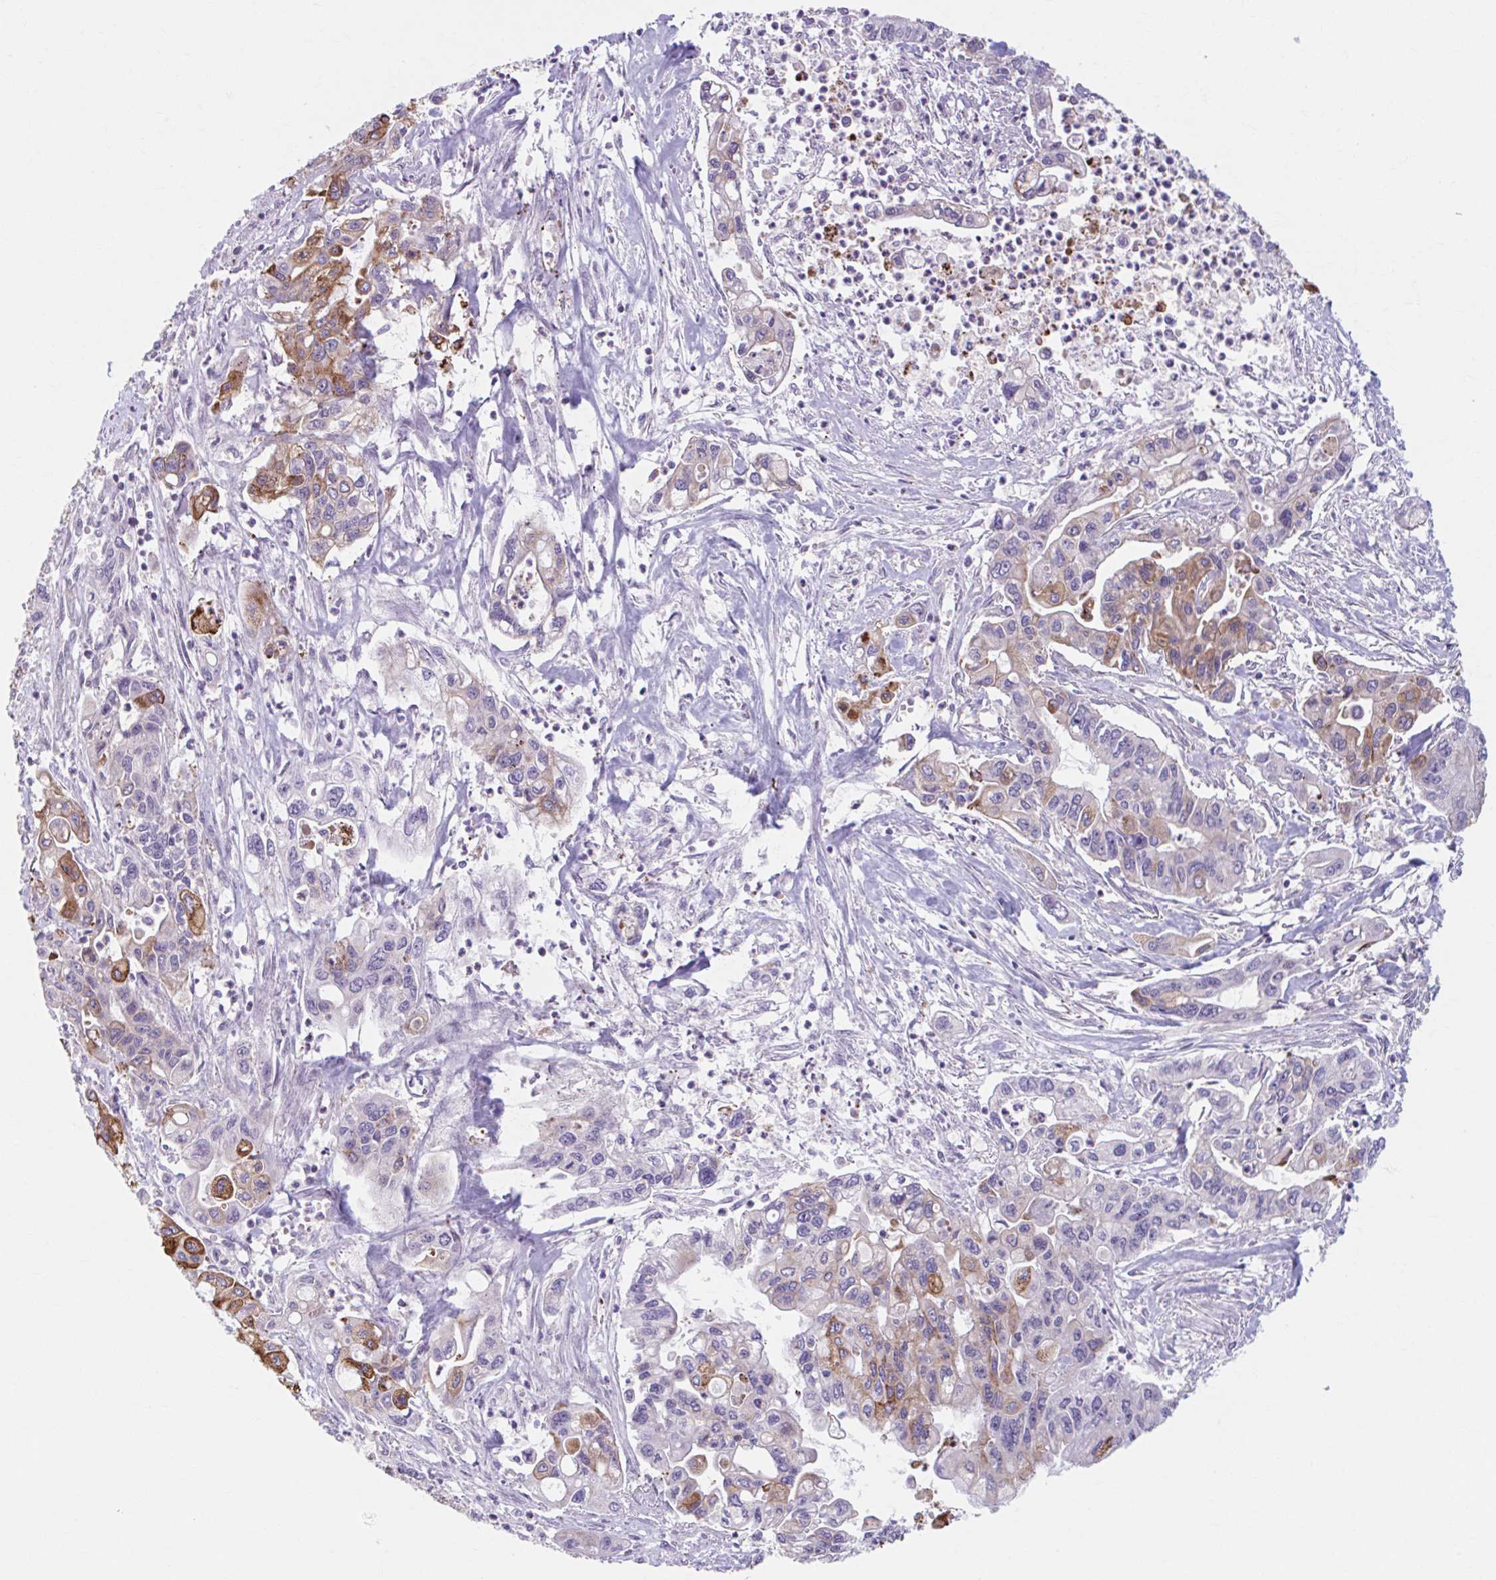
{"staining": {"intensity": "moderate", "quantity": "25%-75%", "location": "cytoplasmic/membranous"}, "tissue": "pancreatic cancer", "cell_type": "Tumor cells", "image_type": "cancer", "snomed": [{"axis": "morphology", "description": "Adenocarcinoma, NOS"}, {"axis": "topography", "description": "Pancreas"}], "caption": "This is an image of IHC staining of pancreatic cancer (adenocarcinoma), which shows moderate positivity in the cytoplasmic/membranous of tumor cells.", "gene": "ADAT3", "patient": {"sex": "male", "age": 62}}